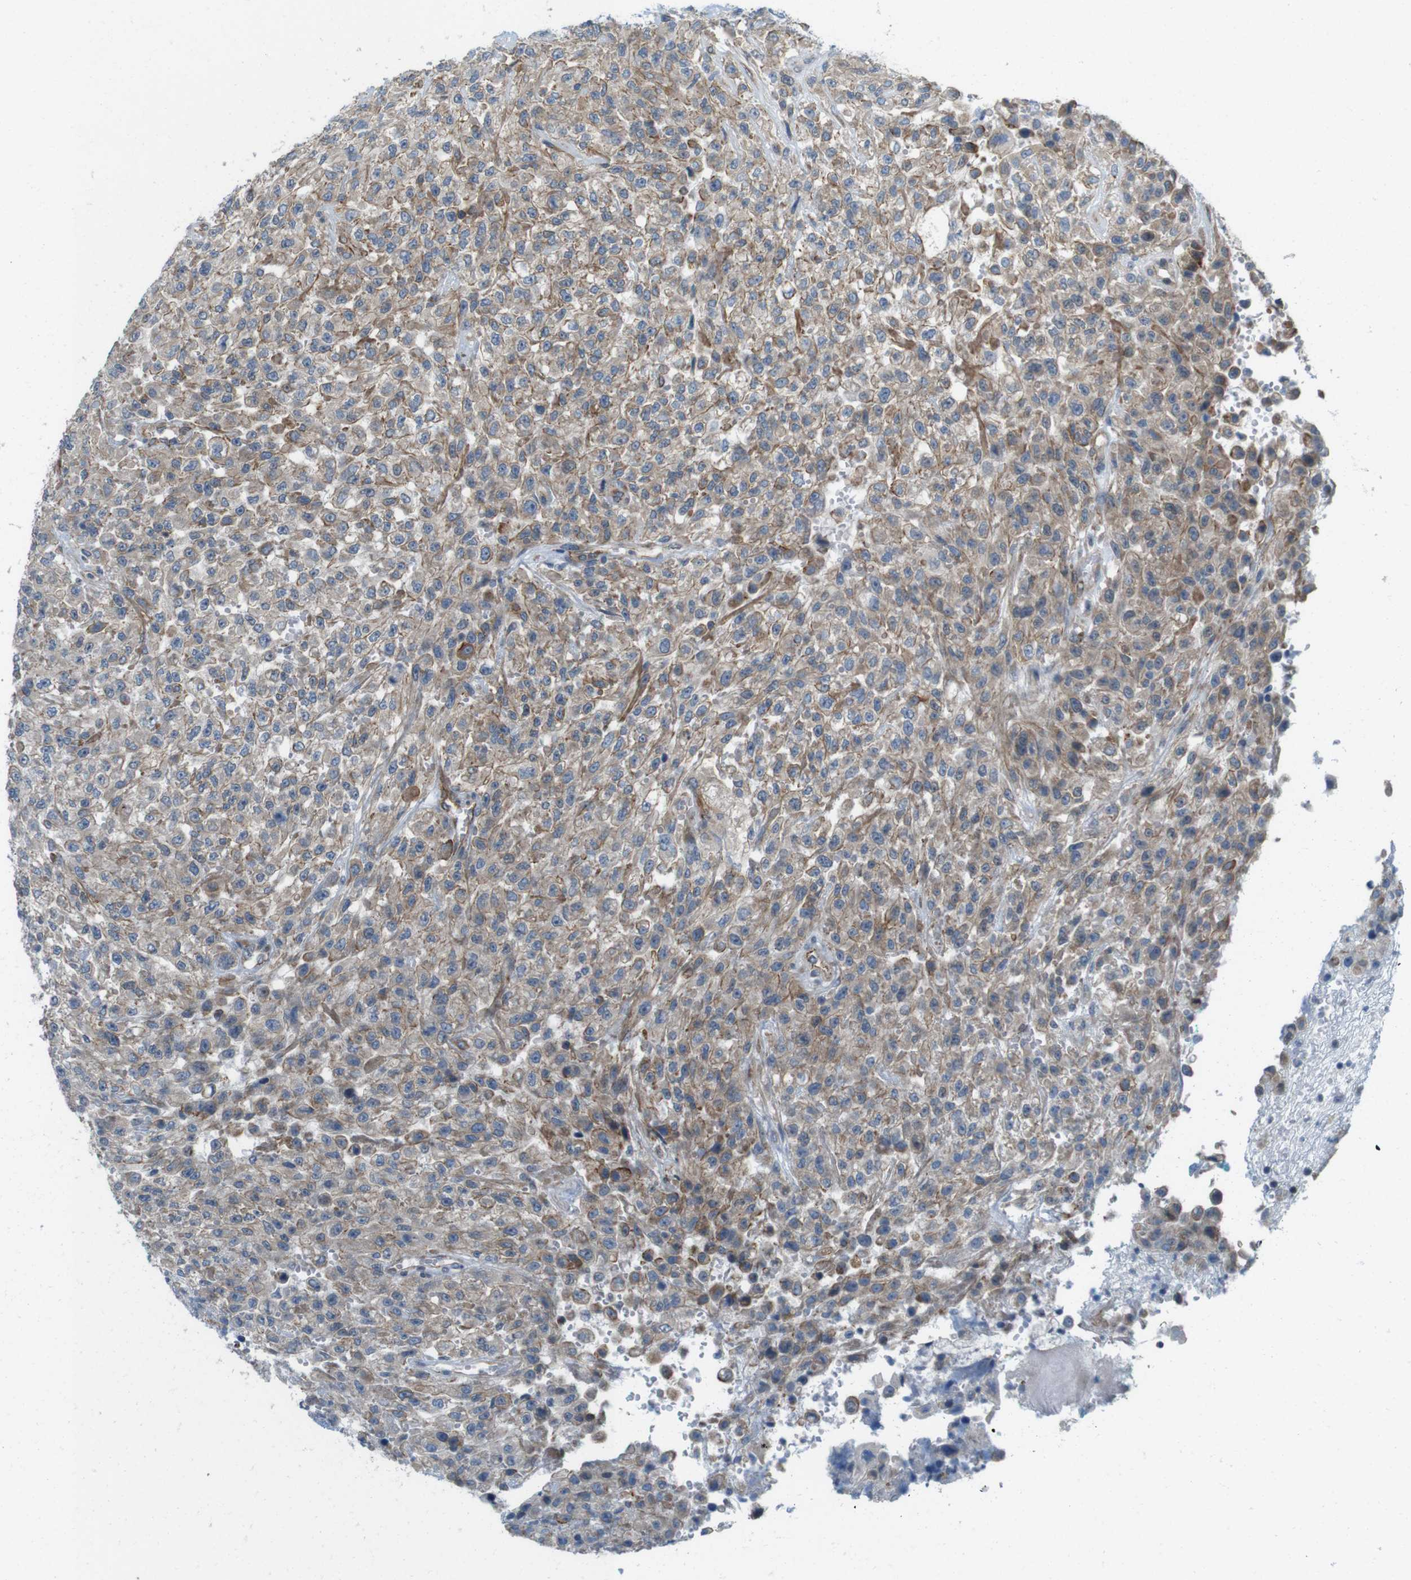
{"staining": {"intensity": "weak", "quantity": ">75%", "location": "cytoplasmic/membranous"}, "tissue": "urothelial cancer", "cell_type": "Tumor cells", "image_type": "cancer", "snomed": [{"axis": "morphology", "description": "Urothelial carcinoma, High grade"}, {"axis": "topography", "description": "Urinary bladder"}], "caption": "DAB immunohistochemical staining of human high-grade urothelial carcinoma reveals weak cytoplasmic/membranous protein staining in about >75% of tumor cells.", "gene": "SKI", "patient": {"sex": "male", "age": 46}}